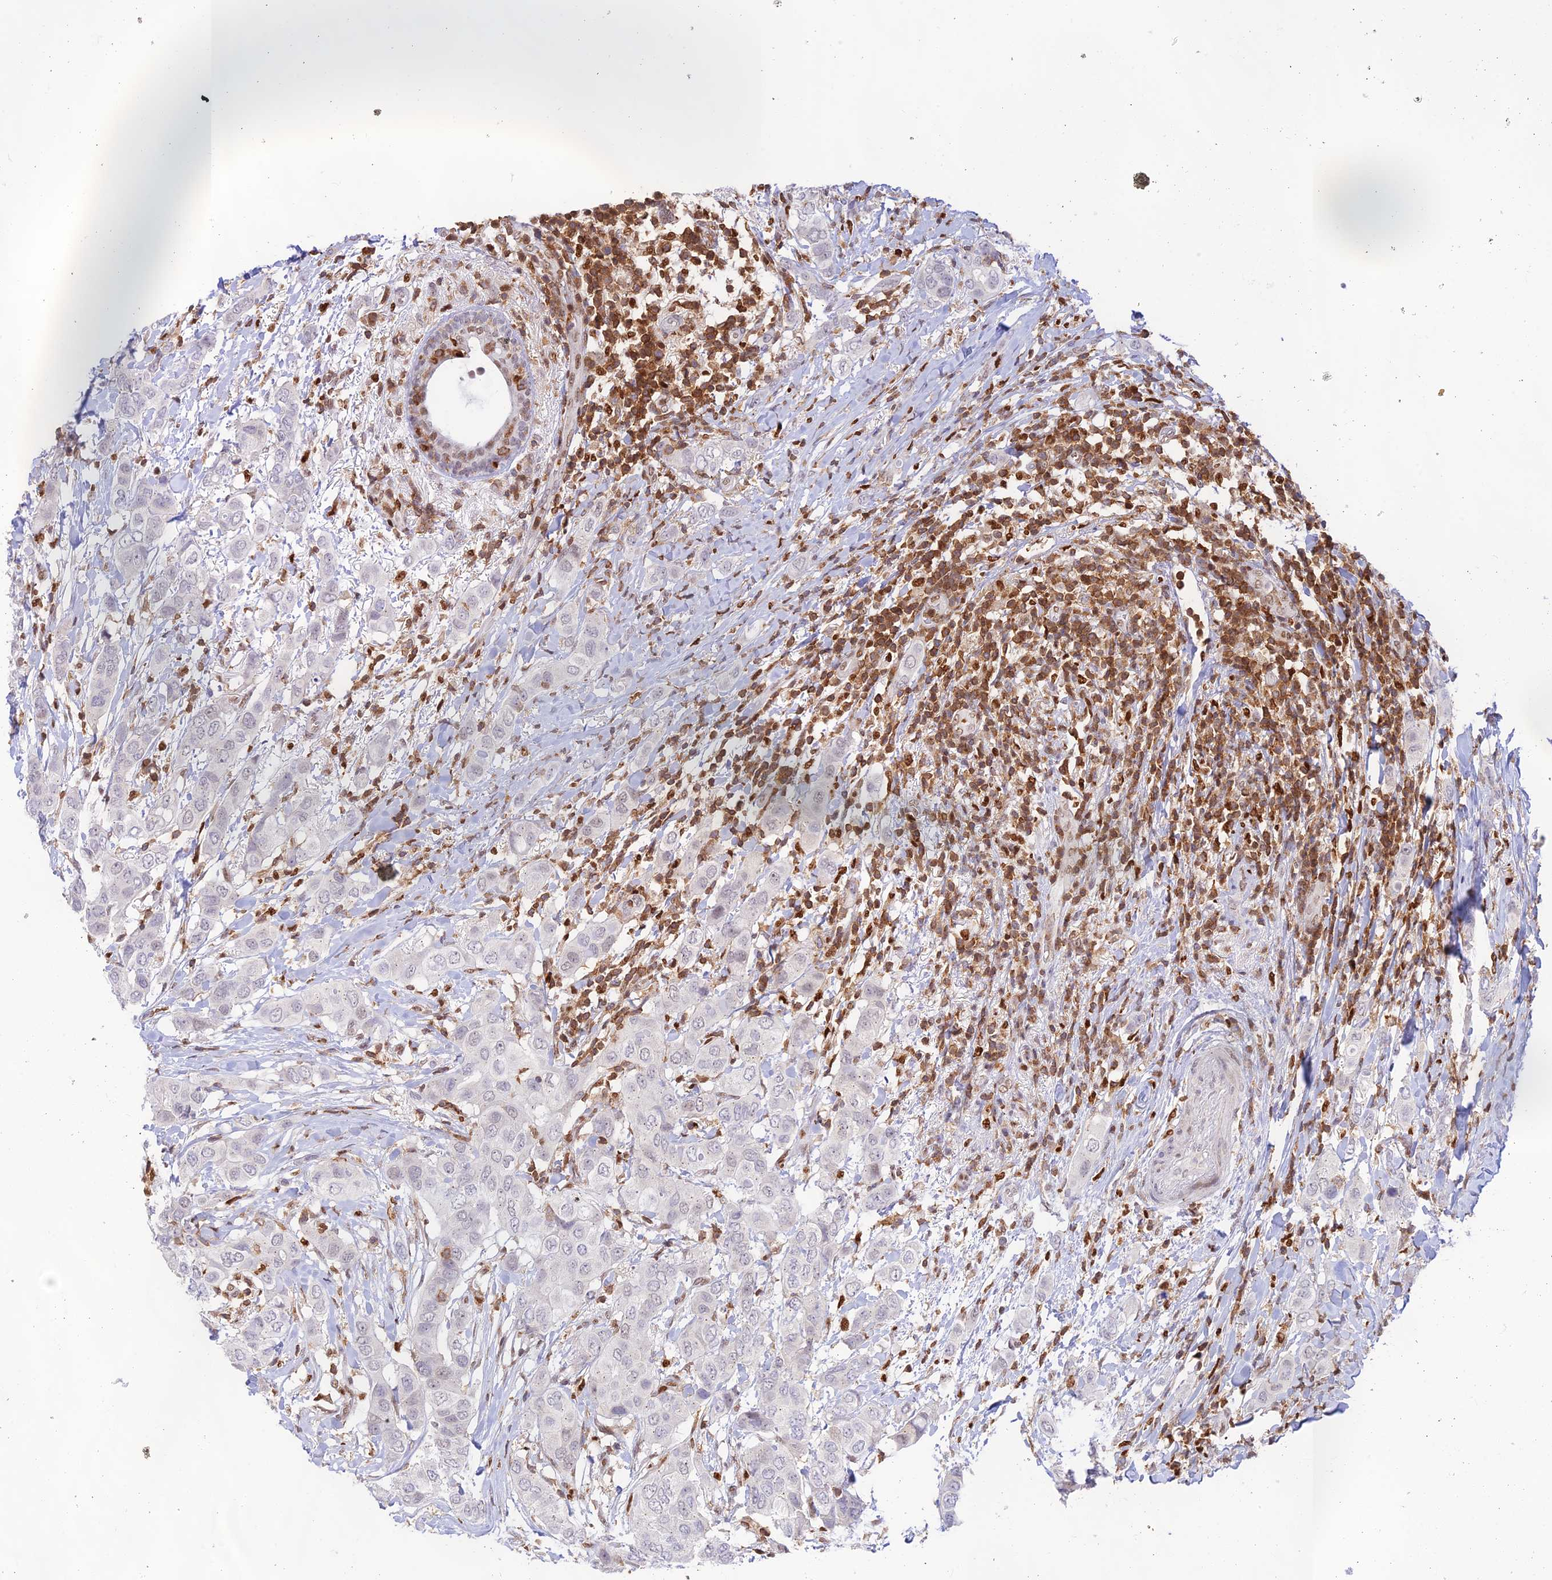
{"staining": {"intensity": "negative", "quantity": "none", "location": "none"}, "tissue": "breast cancer", "cell_type": "Tumor cells", "image_type": "cancer", "snomed": [{"axis": "morphology", "description": "Lobular carcinoma"}, {"axis": "topography", "description": "Breast"}], "caption": "Breast cancer was stained to show a protein in brown. There is no significant staining in tumor cells.", "gene": "DENND1C", "patient": {"sex": "female", "age": 51}}